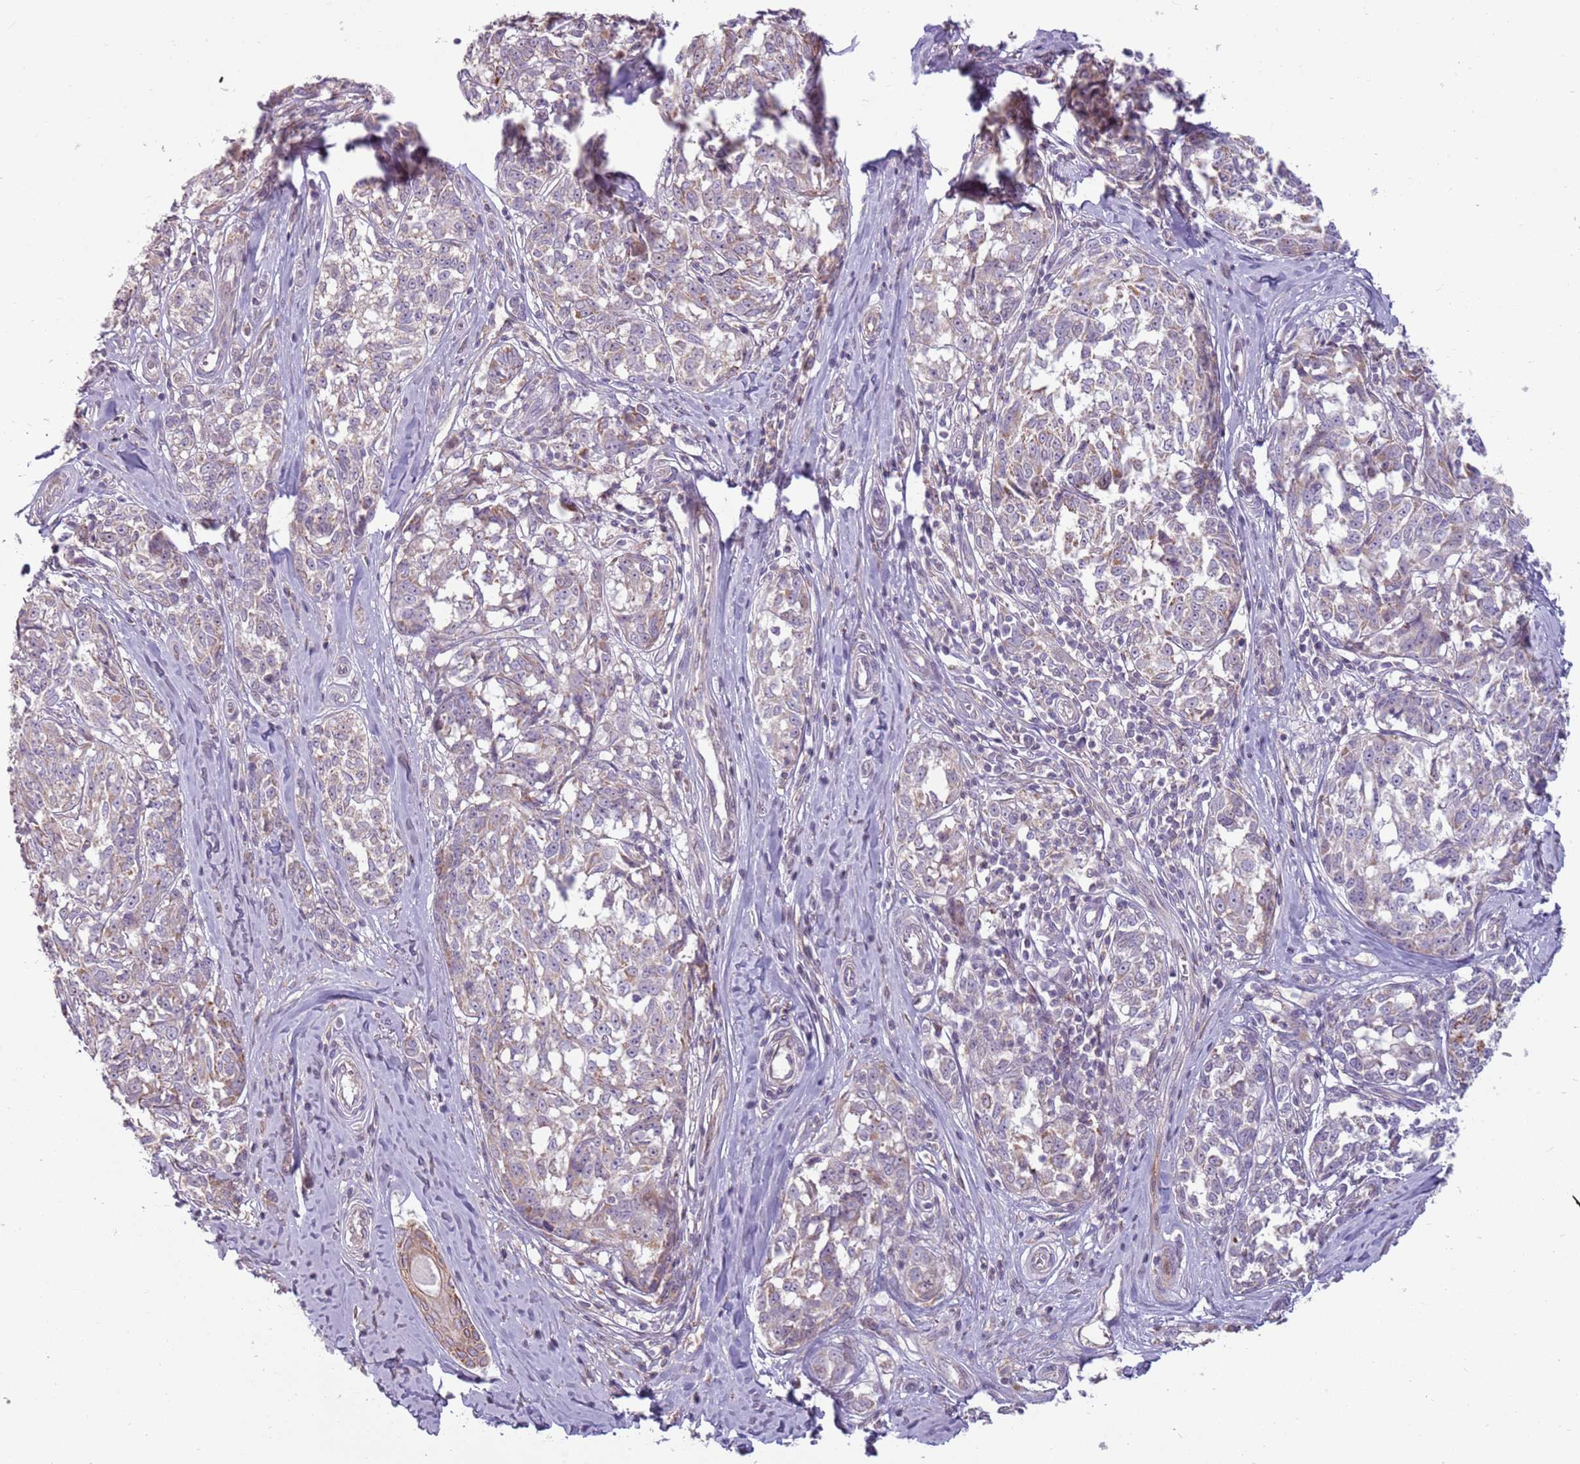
{"staining": {"intensity": "weak", "quantity": "<25%", "location": "cytoplasmic/membranous"}, "tissue": "melanoma", "cell_type": "Tumor cells", "image_type": "cancer", "snomed": [{"axis": "morphology", "description": "Normal tissue, NOS"}, {"axis": "morphology", "description": "Malignant melanoma, NOS"}, {"axis": "topography", "description": "Skin"}], "caption": "Malignant melanoma stained for a protein using IHC reveals no staining tumor cells.", "gene": "ZNF530", "patient": {"sex": "female", "age": 64}}